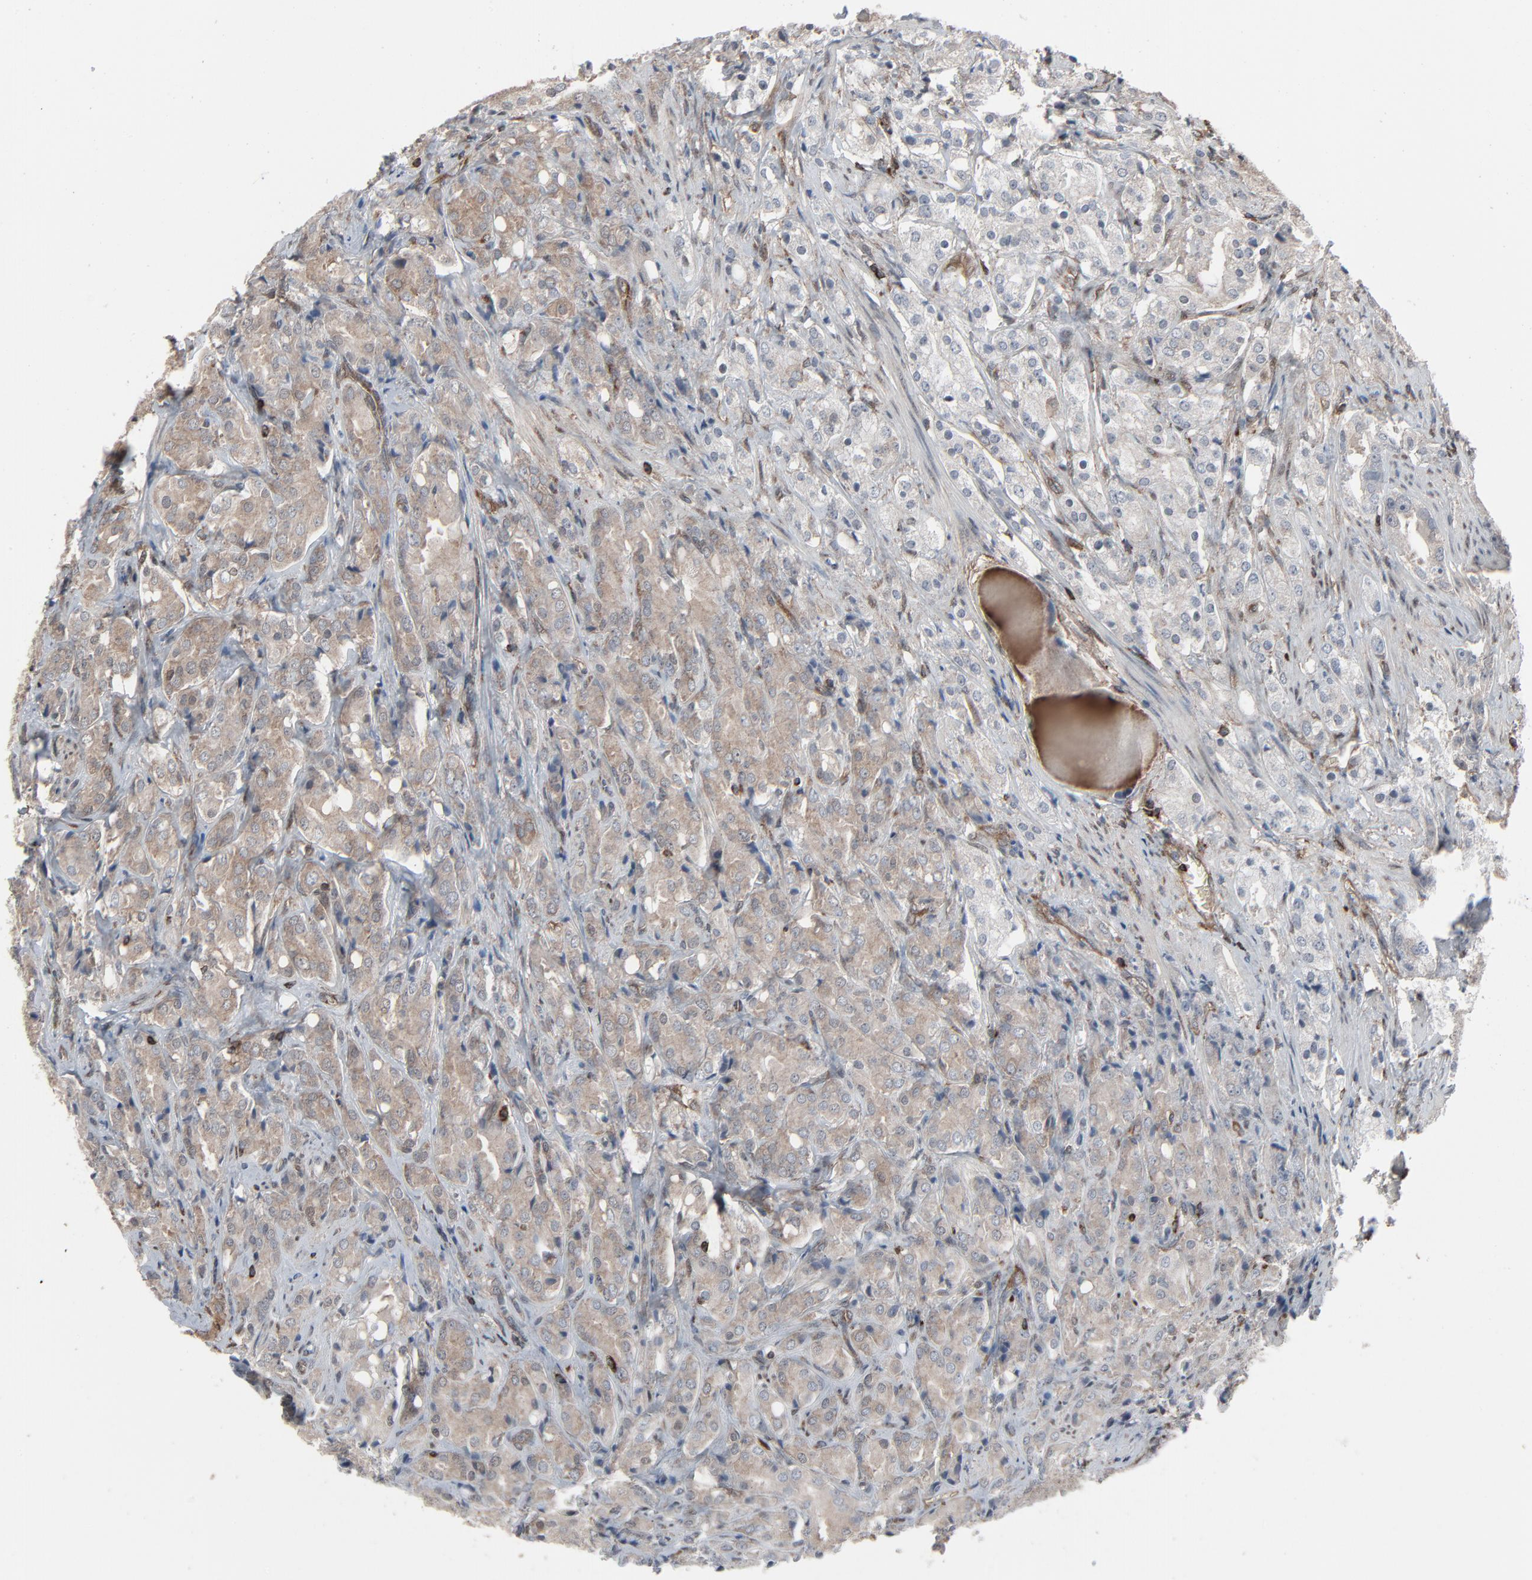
{"staining": {"intensity": "weak", "quantity": ">75%", "location": "cytoplasmic/membranous"}, "tissue": "prostate cancer", "cell_type": "Tumor cells", "image_type": "cancer", "snomed": [{"axis": "morphology", "description": "Adenocarcinoma, High grade"}, {"axis": "topography", "description": "Prostate"}], "caption": "High-power microscopy captured an immunohistochemistry (IHC) micrograph of prostate cancer, revealing weak cytoplasmic/membranous staining in about >75% of tumor cells.", "gene": "OPTN", "patient": {"sex": "male", "age": 68}}